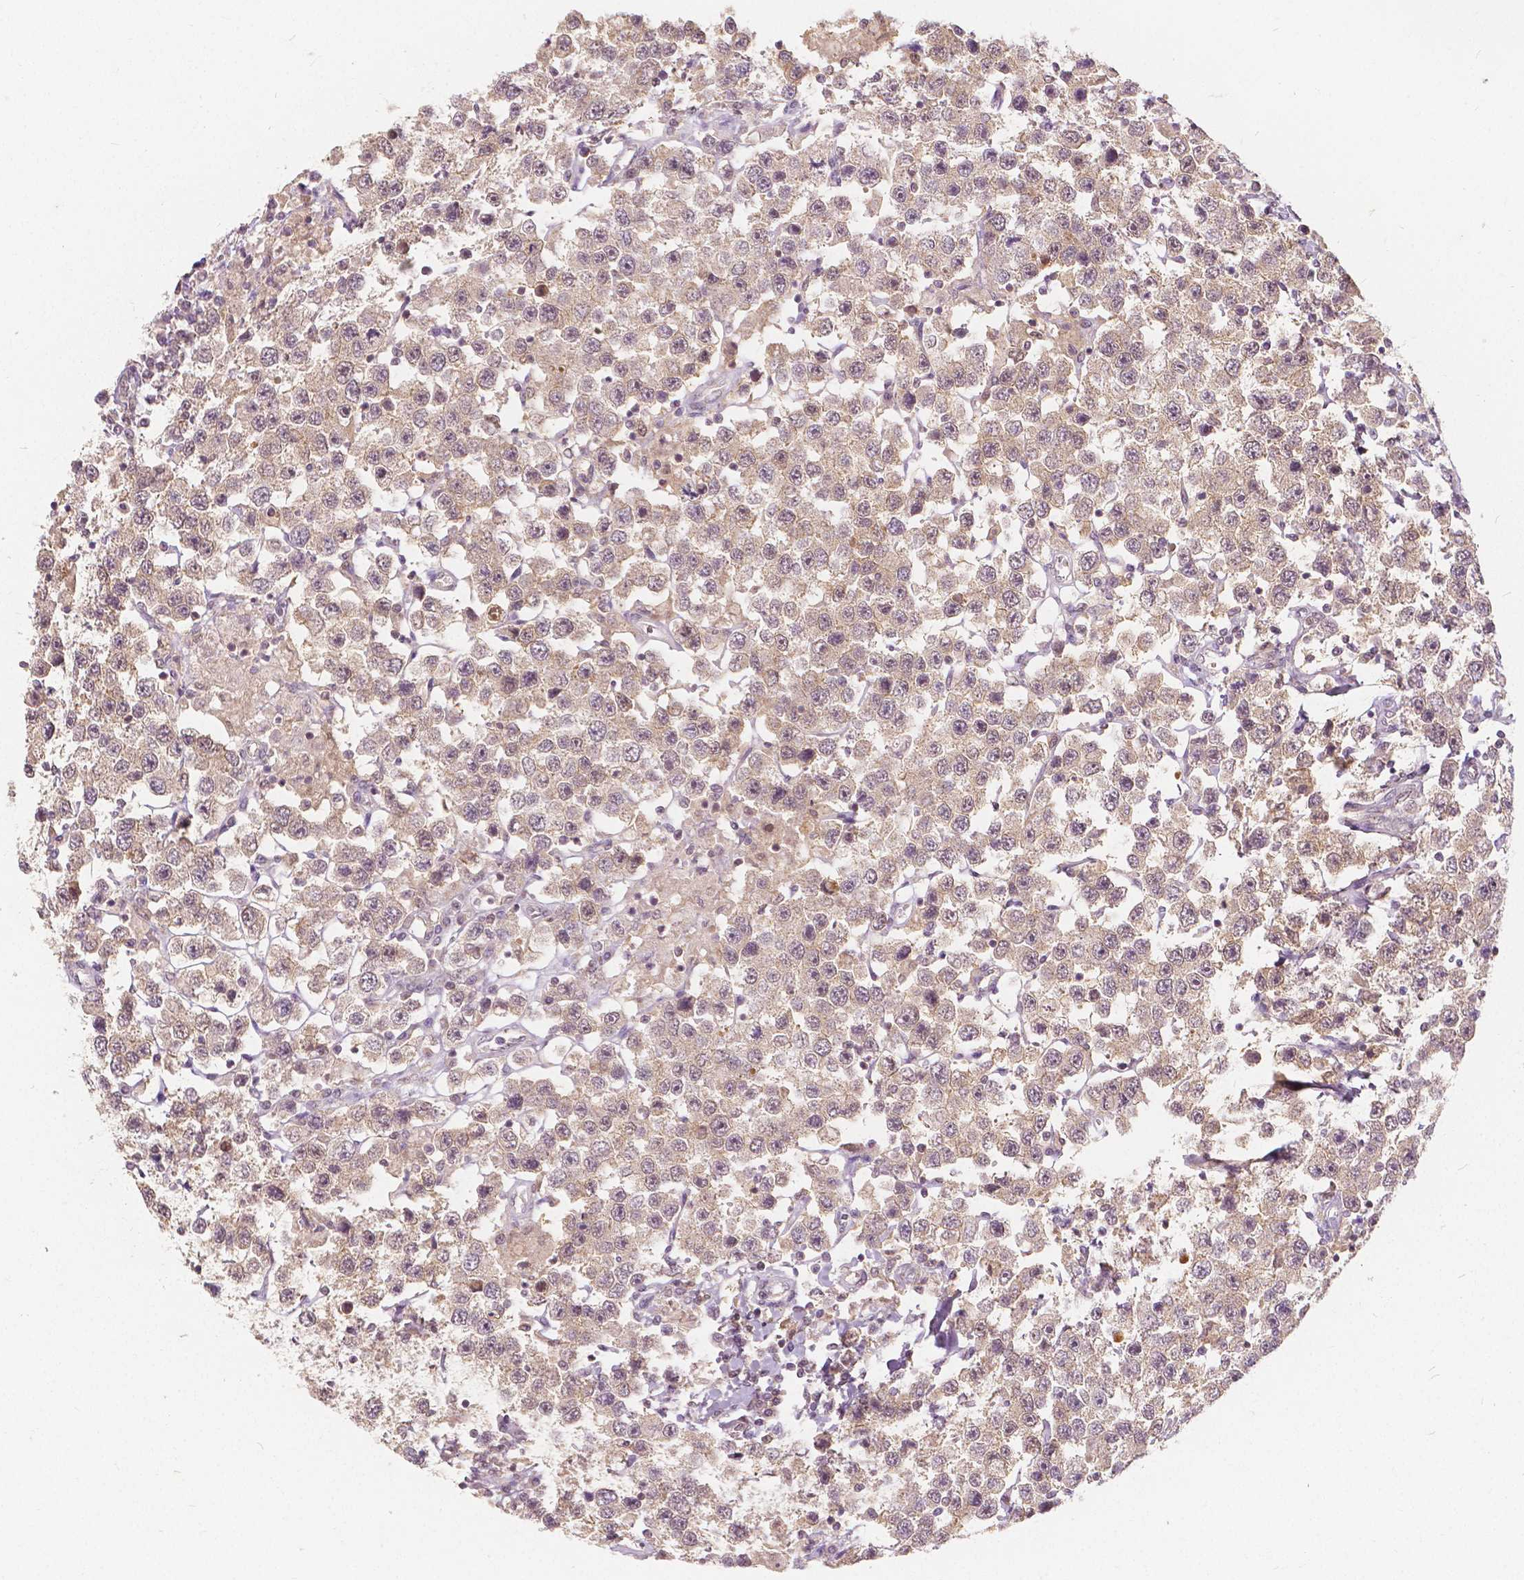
{"staining": {"intensity": "weak", "quantity": ">75%", "location": "cytoplasmic/membranous"}, "tissue": "testis cancer", "cell_type": "Tumor cells", "image_type": "cancer", "snomed": [{"axis": "morphology", "description": "Seminoma, NOS"}, {"axis": "topography", "description": "Testis"}], "caption": "Testis cancer was stained to show a protein in brown. There is low levels of weak cytoplasmic/membranous expression in about >75% of tumor cells.", "gene": "NAPRT", "patient": {"sex": "male", "age": 45}}